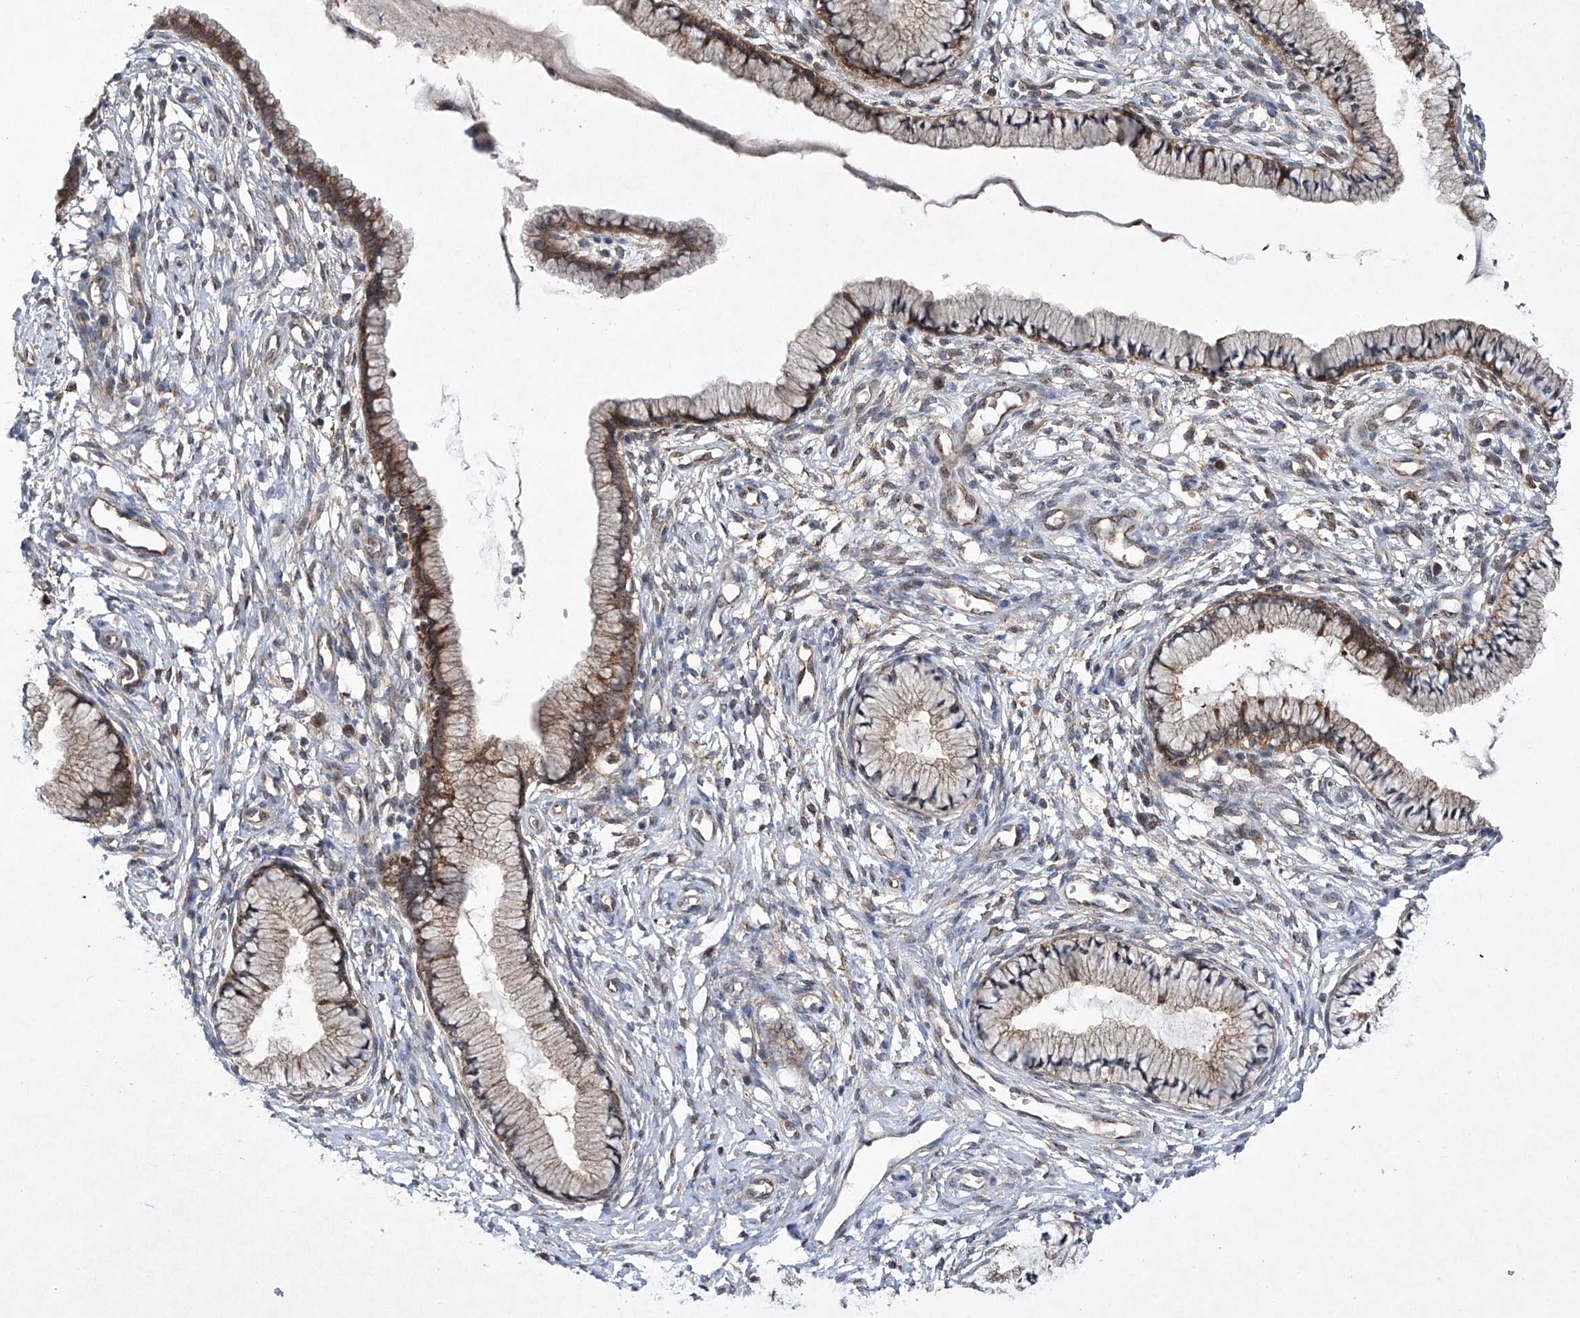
{"staining": {"intensity": "moderate", "quantity": "25%-75%", "location": "cytoplasmic/membranous"}, "tissue": "cervix", "cell_type": "Glandular cells", "image_type": "normal", "snomed": [{"axis": "morphology", "description": "Normal tissue, NOS"}, {"axis": "topography", "description": "Cervix"}], "caption": "Protein expression by immunohistochemistry demonstrates moderate cytoplasmic/membranous staining in about 25%-75% of glandular cells in unremarkable cervix. (brown staining indicates protein expression, while blue staining denotes nuclei).", "gene": "CISH", "patient": {"sex": "female", "age": 36}}